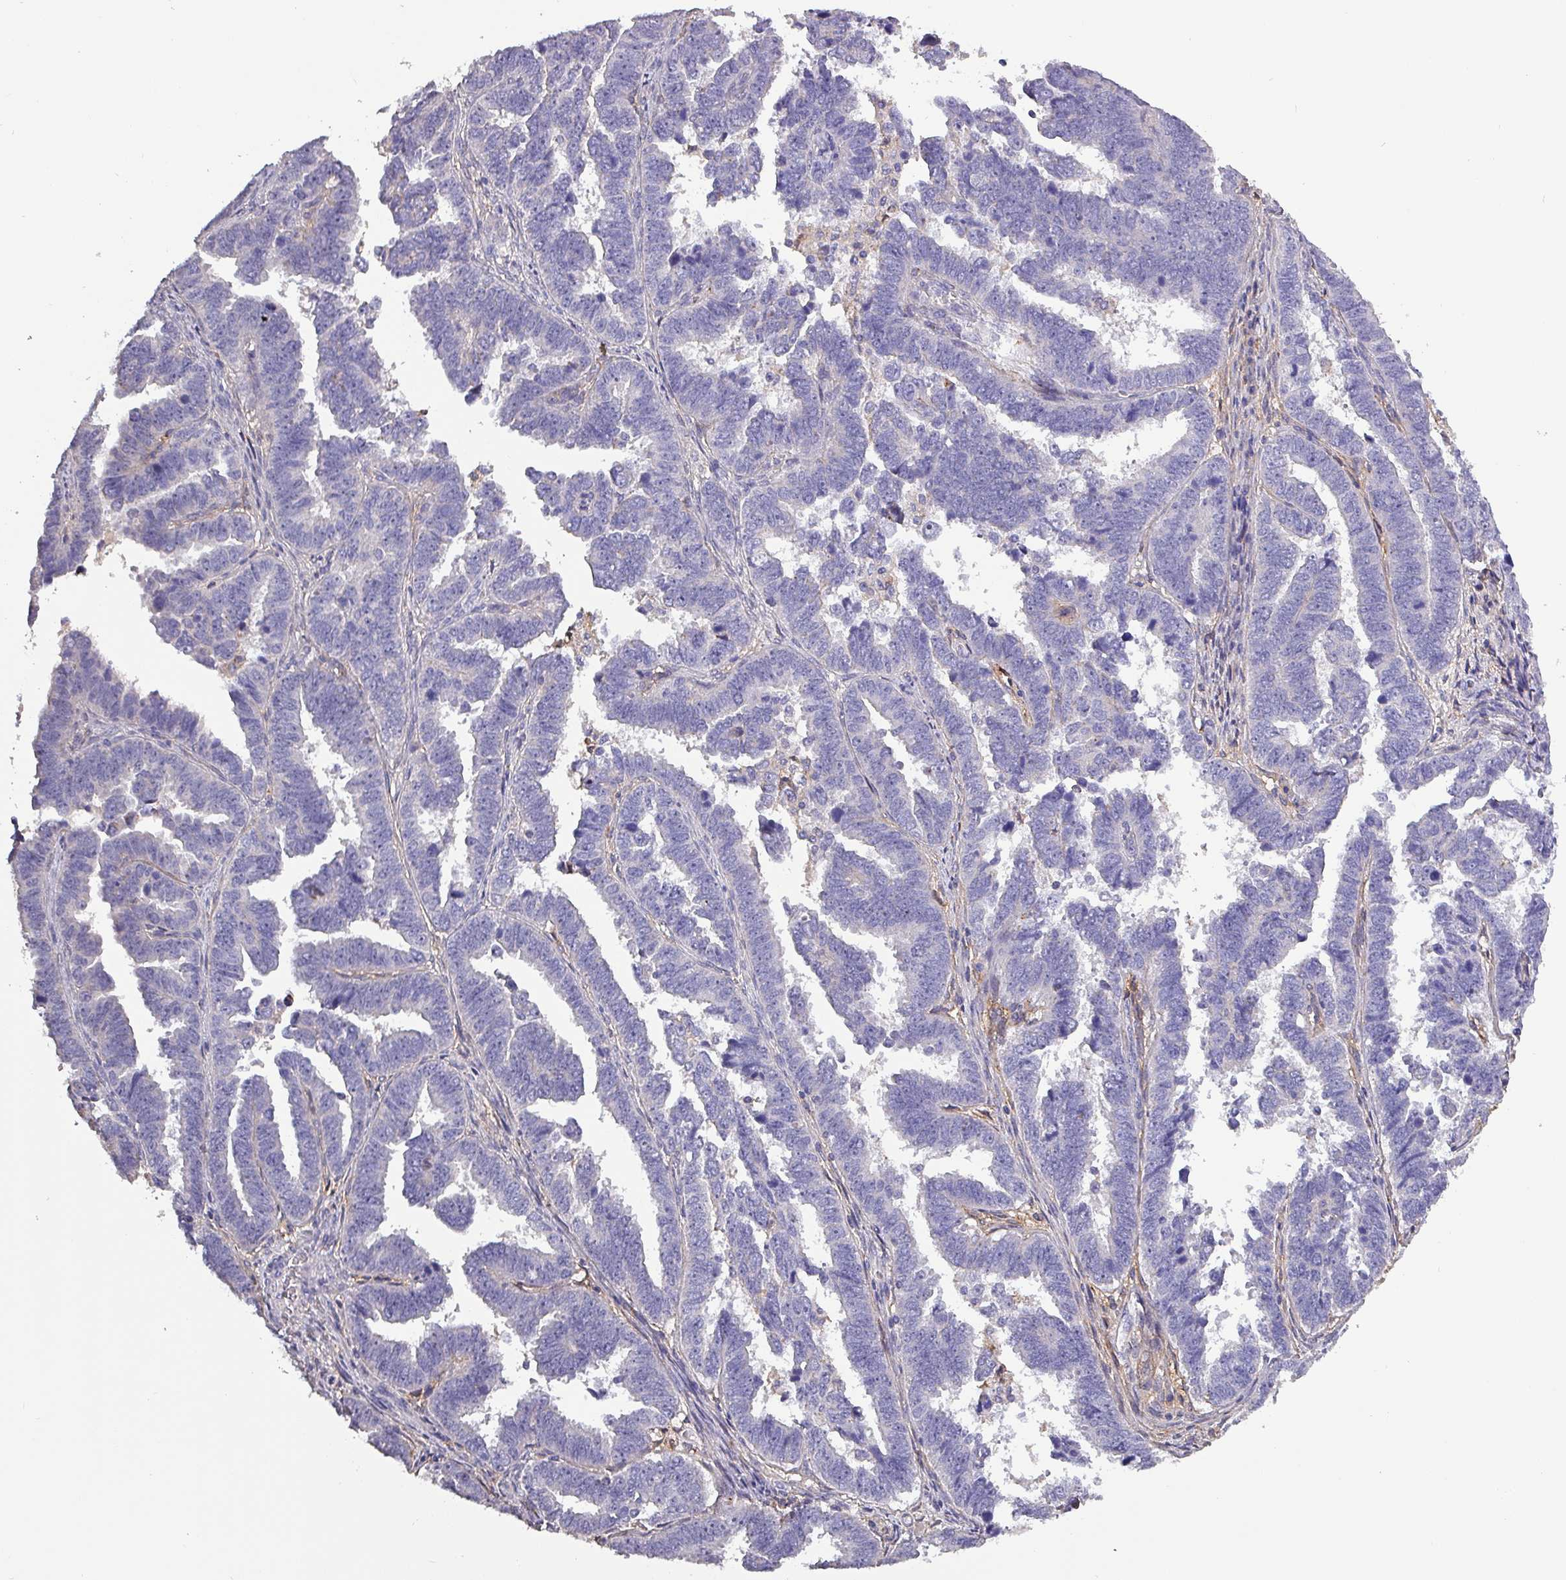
{"staining": {"intensity": "negative", "quantity": "none", "location": "none"}, "tissue": "endometrial cancer", "cell_type": "Tumor cells", "image_type": "cancer", "snomed": [{"axis": "morphology", "description": "Adenocarcinoma, NOS"}, {"axis": "topography", "description": "Endometrium"}], "caption": "High magnification brightfield microscopy of endometrial adenocarcinoma stained with DAB (brown) and counterstained with hematoxylin (blue): tumor cells show no significant positivity.", "gene": "HTRA4", "patient": {"sex": "female", "age": 75}}